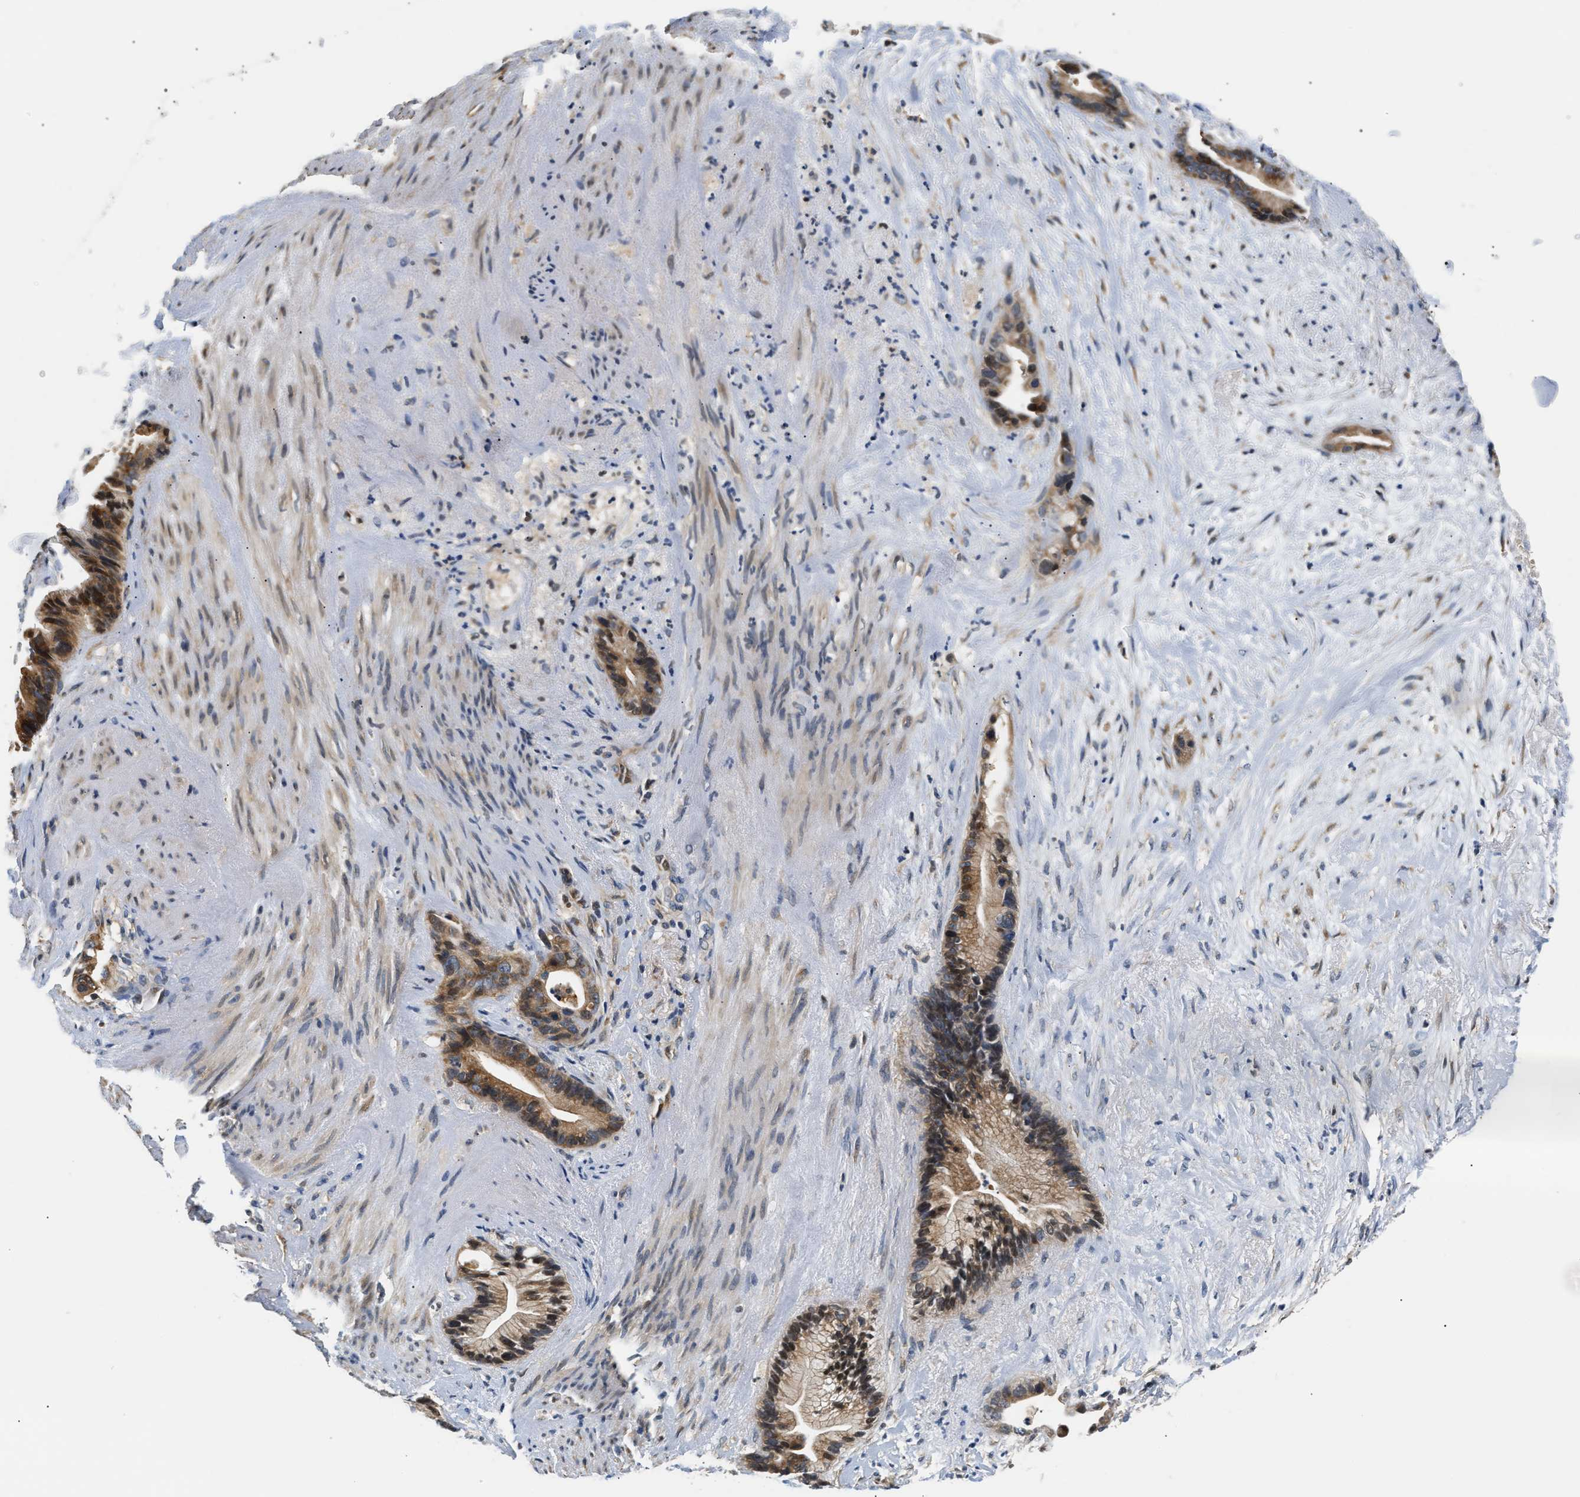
{"staining": {"intensity": "moderate", "quantity": ">75%", "location": "cytoplasmic/membranous"}, "tissue": "liver cancer", "cell_type": "Tumor cells", "image_type": "cancer", "snomed": [{"axis": "morphology", "description": "Cholangiocarcinoma"}, {"axis": "topography", "description": "Liver"}], "caption": "High-magnification brightfield microscopy of liver cholangiocarcinoma stained with DAB (brown) and counterstained with hematoxylin (blue). tumor cells exhibit moderate cytoplasmic/membranous staining is identified in approximately>75% of cells.", "gene": "TNIP2", "patient": {"sex": "female", "age": 55}}